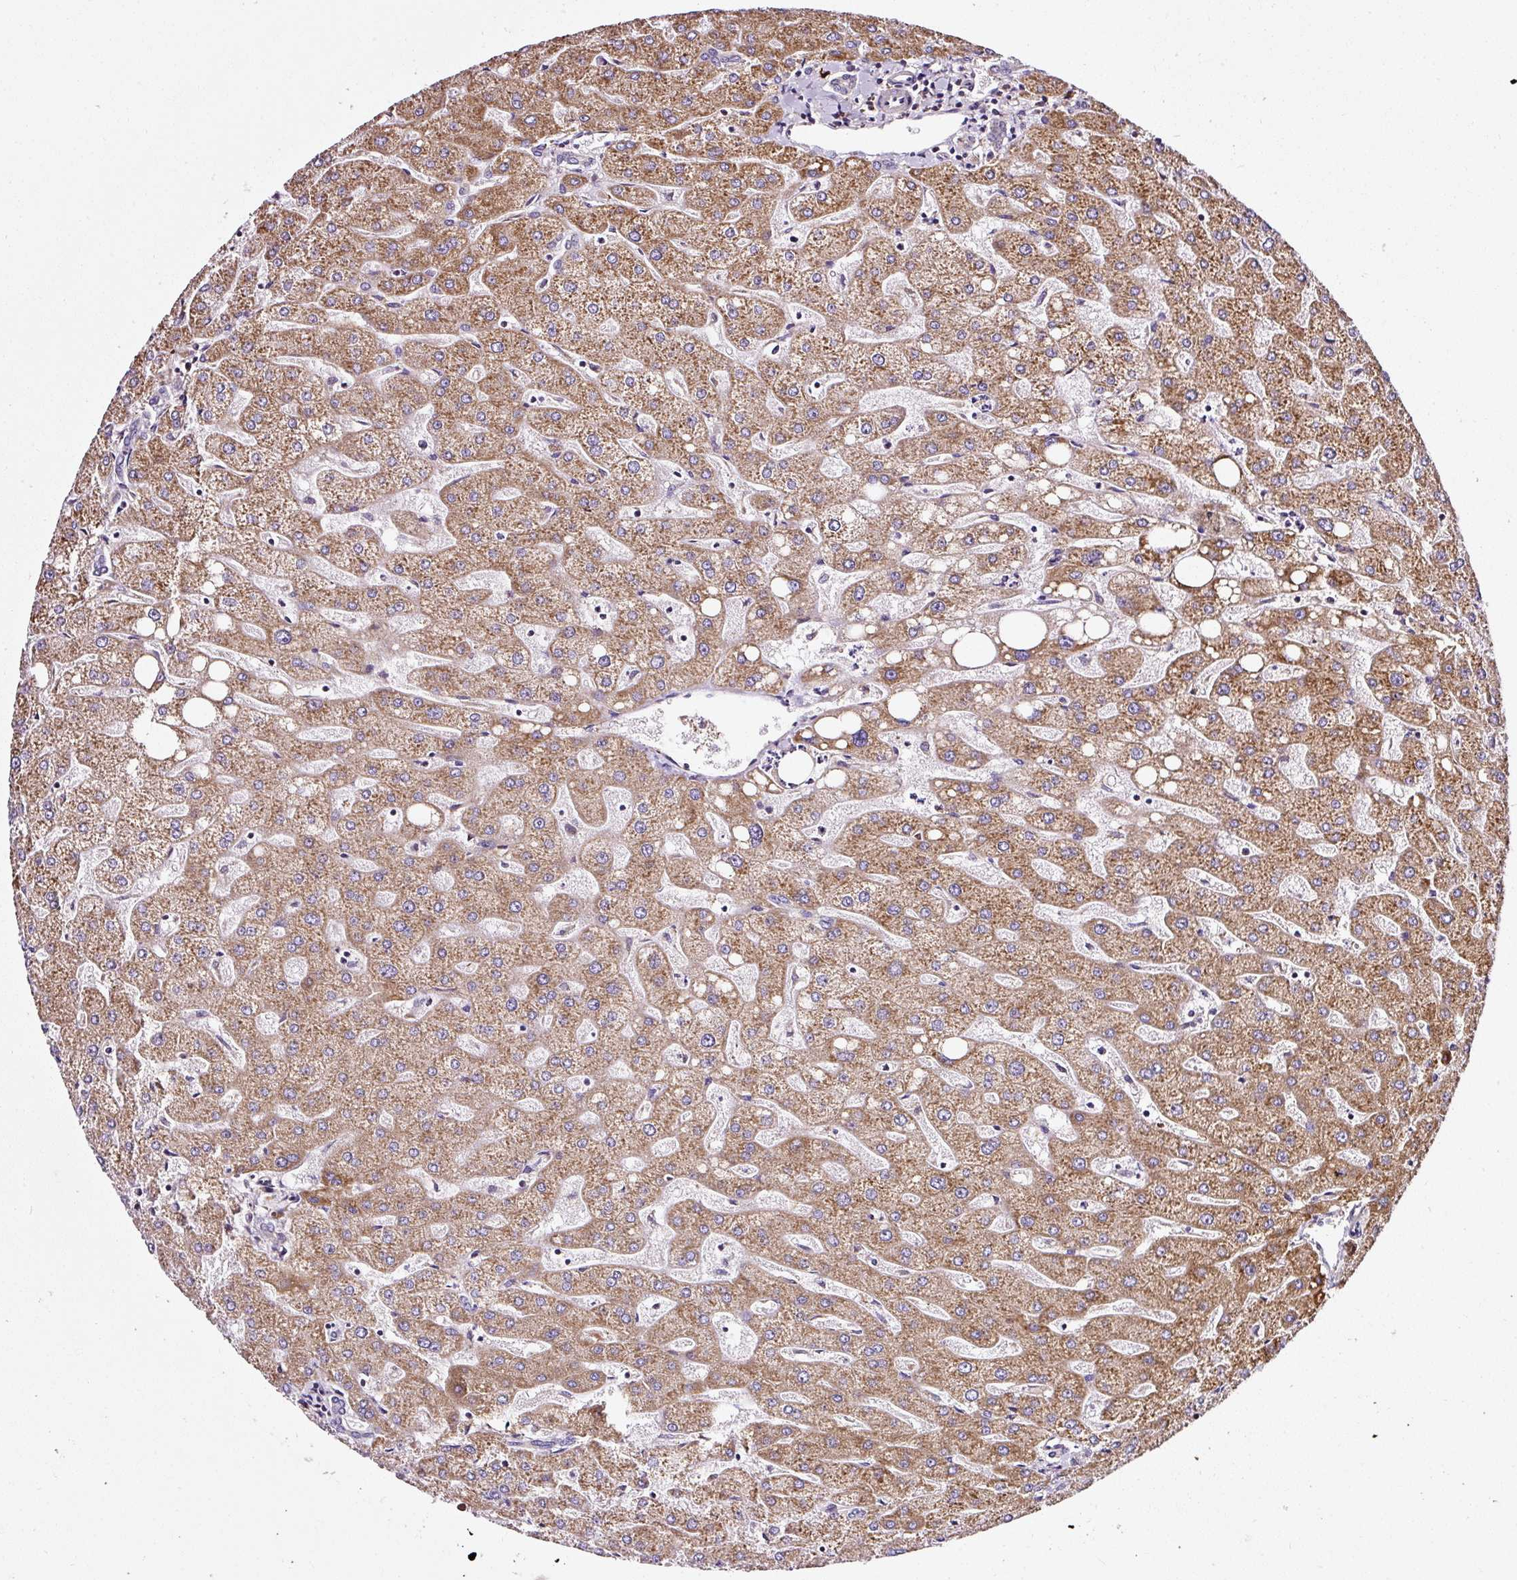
{"staining": {"intensity": "moderate", "quantity": "<25%", "location": "cytoplasmic/membranous"}, "tissue": "liver", "cell_type": "Cholangiocytes", "image_type": "normal", "snomed": [{"axis": "morphology", "description": "Normal tissue, NOS"}, {"axis": "topography", "description": "Liver"}], "caption": "Immunohistochemistry (IHC) photomicrograph of benign human liver stained for a protein (brown), which shows low levels of moderate cytoplasmic/membranous positivity in approximately <25% of cholangiocytes.", "gene": "RPL10A", "patient": {"sex": "male", "age": 67}}